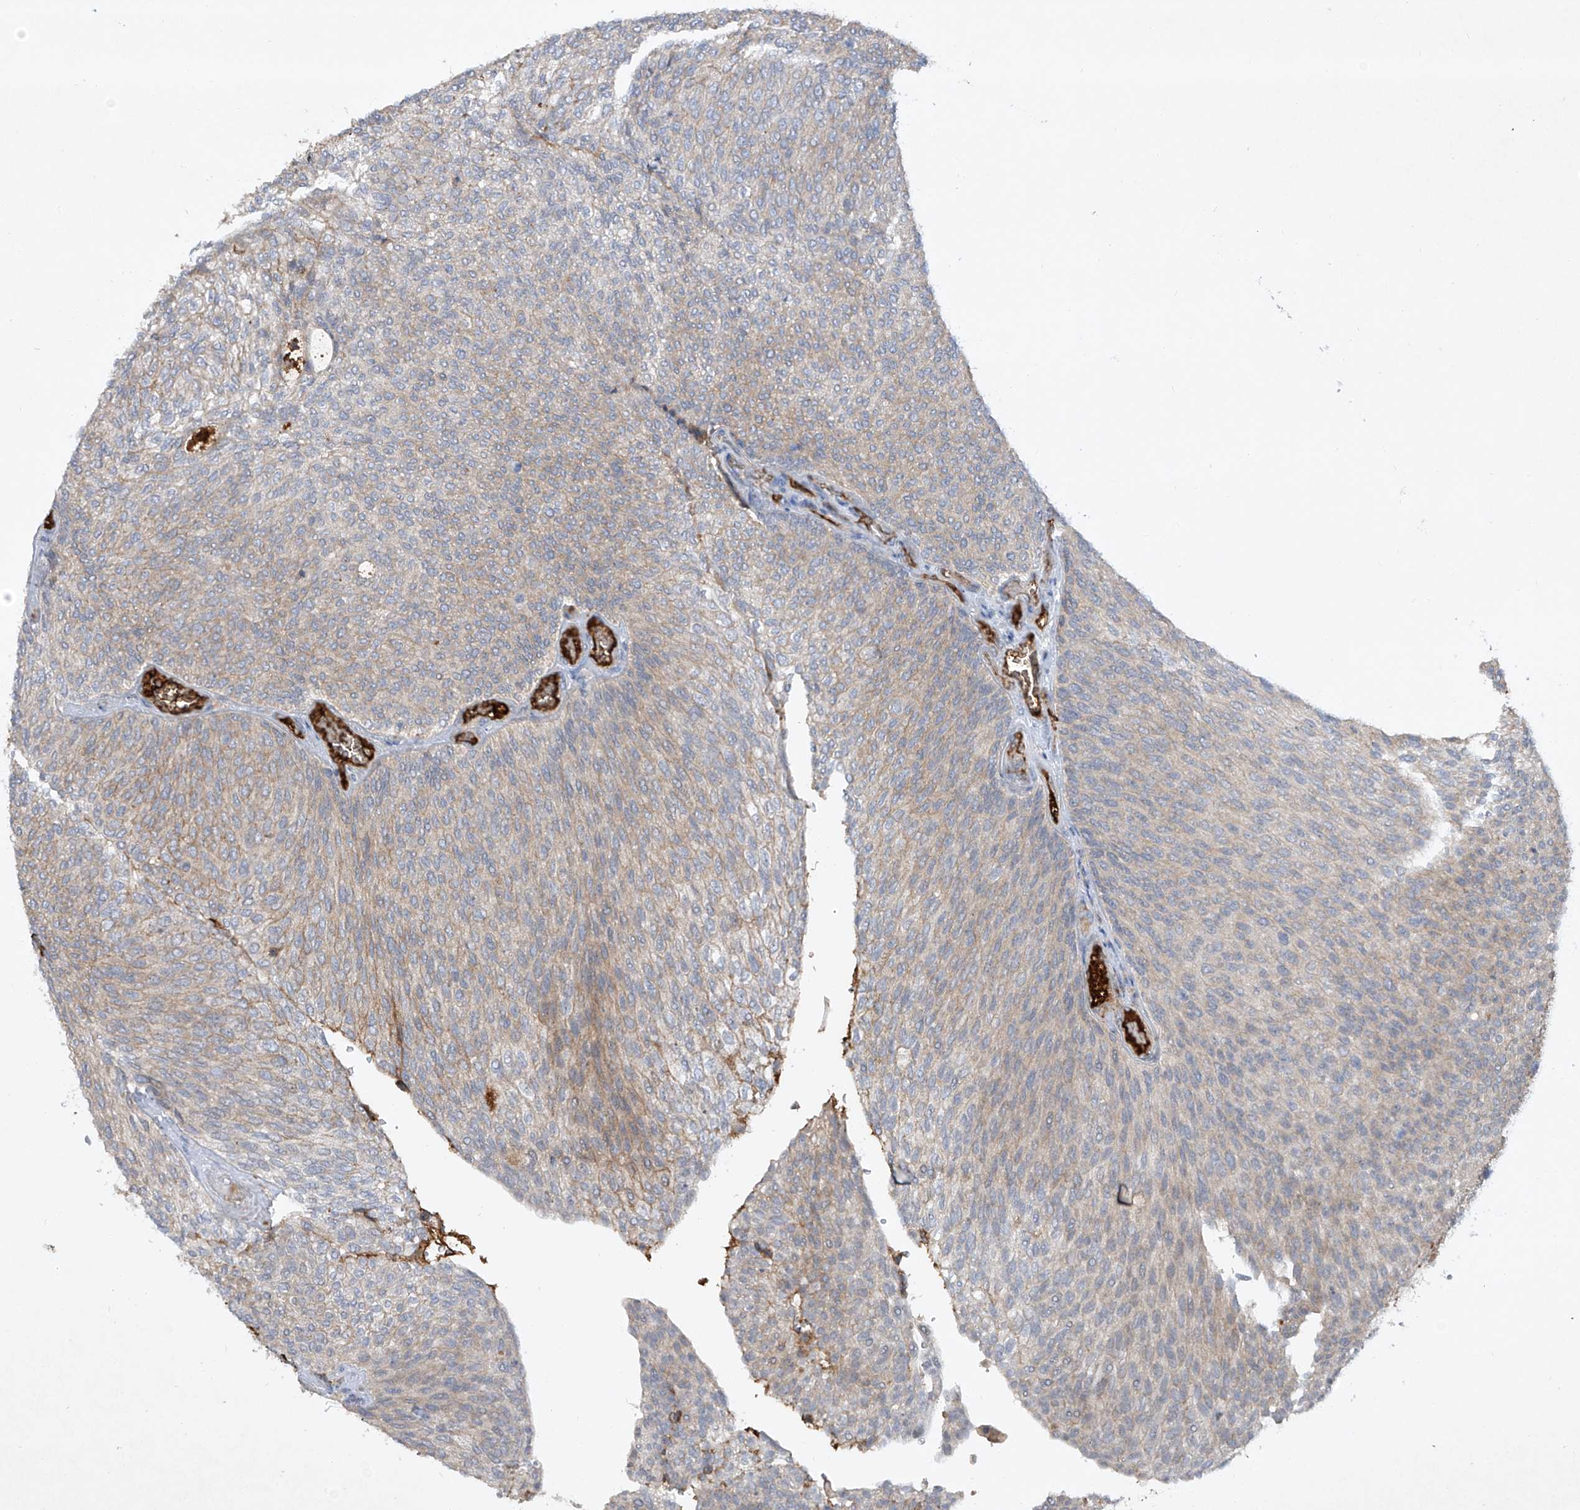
{"staining": {"intensity": "weak", "quantity": "25%-75%", "location": "cytoplasmic/membranous"}, "tissue": "urothelial cancer", "cell_type": "Tumor cells", "image_type": "cancer", "snomed": [{"axis": "morphology", "description": "Urothelial carcinoma, Low grade"}, {"axis": "topography", "description": "Urinary bladder"}], "caption": "The immunohistochemical stain labels weak cytoplasmic/membranous staining in tumor cells of low-grade urothelial carcinoma tissue.", "gene": "HAS3", "patient": {"sex": "female", "age": 79}}